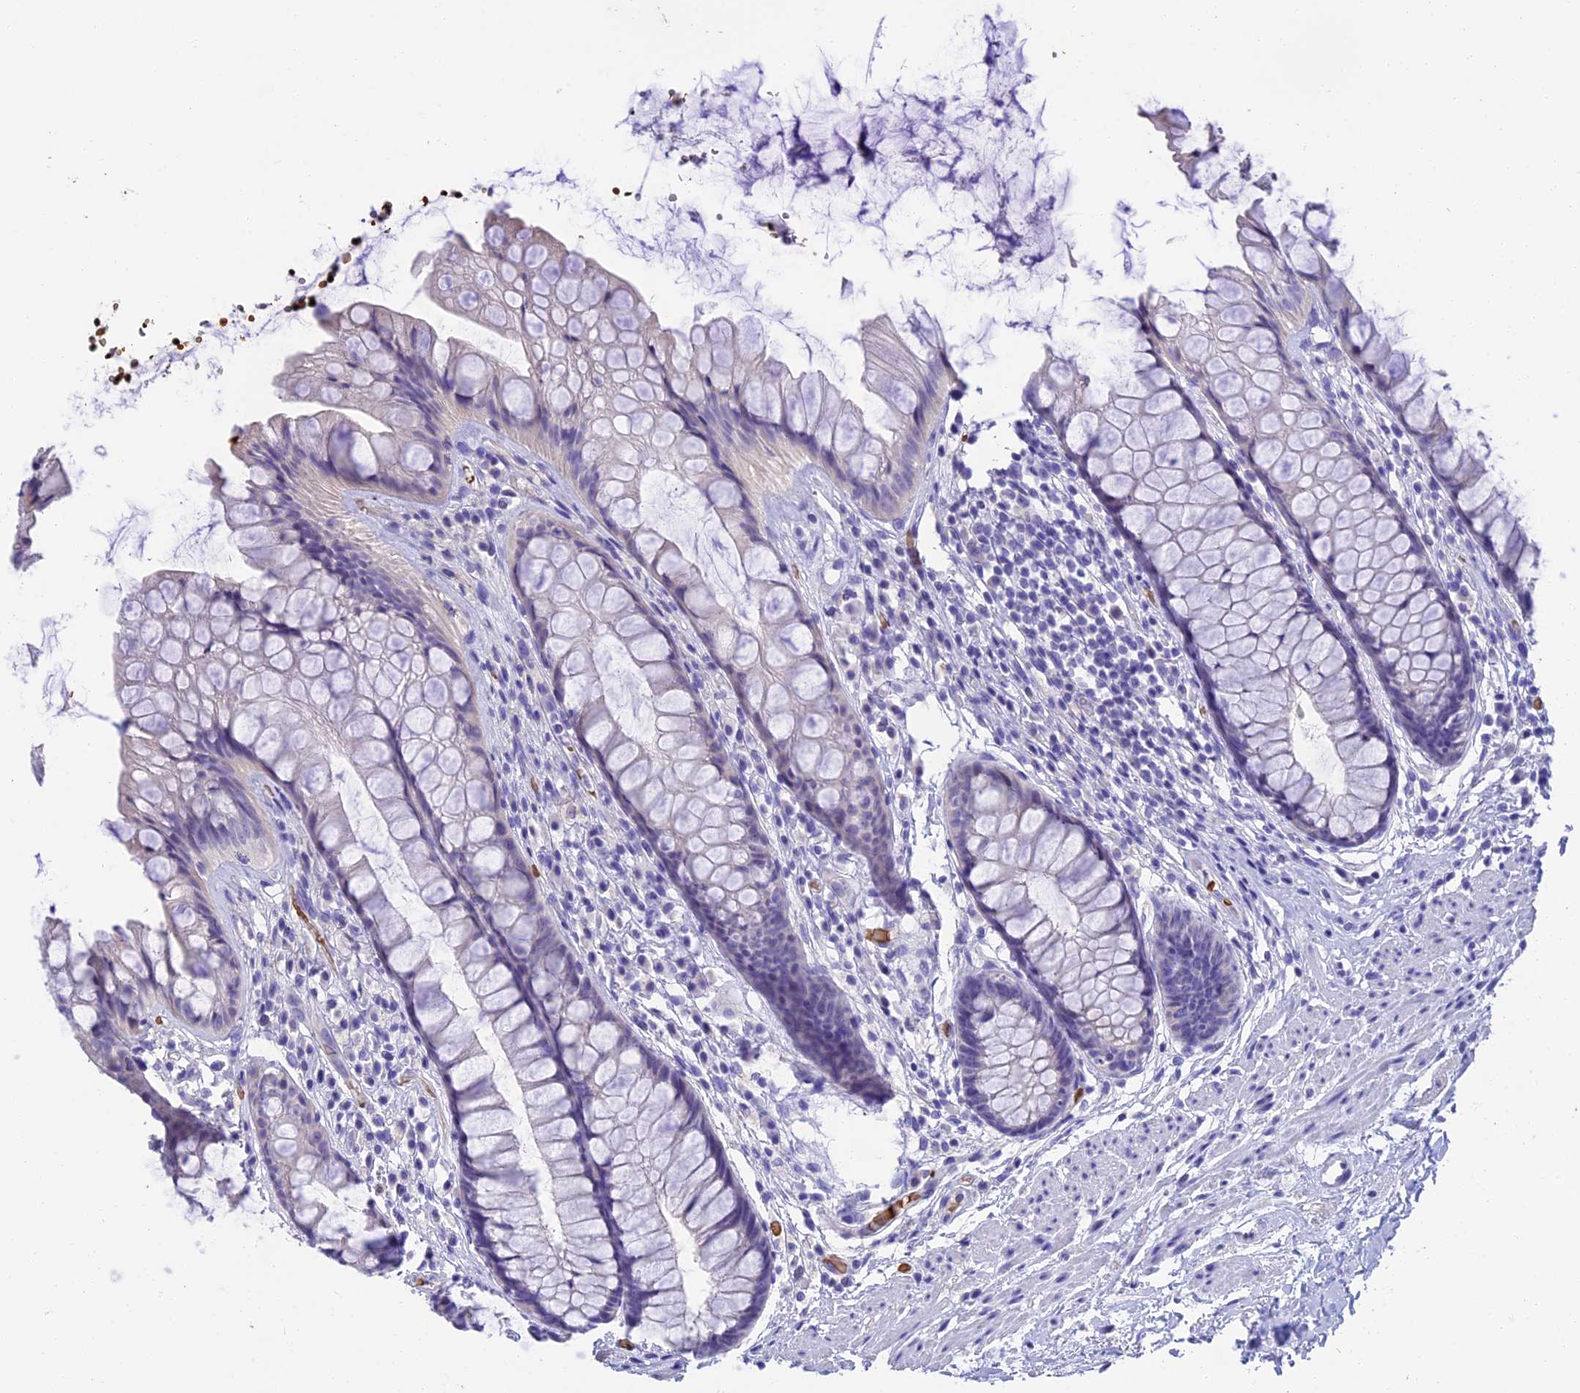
{"staining": {"intensity": "negative", "quantity": "none", "location": "none"}, "tissue": "rectum", "cell_type": "Glandular cells", "image_type": "normal", "snomed": [{"axis": "morphology", "description": "Normal tissue, NOS"}, {"axis": "topography", "description": "Rectum"}], "caption": "Immunohistochemistry image of benign rectum: human rectum stained with DAB exhibits no significant protein expression in glandular cells. (DAB (3,3'-diaminobenzidine) immunohistochemistry (IHC) with hematoxylin counter stain).", "gene": "TNNC2", "patient": {"sex": "male", "age": 74}}